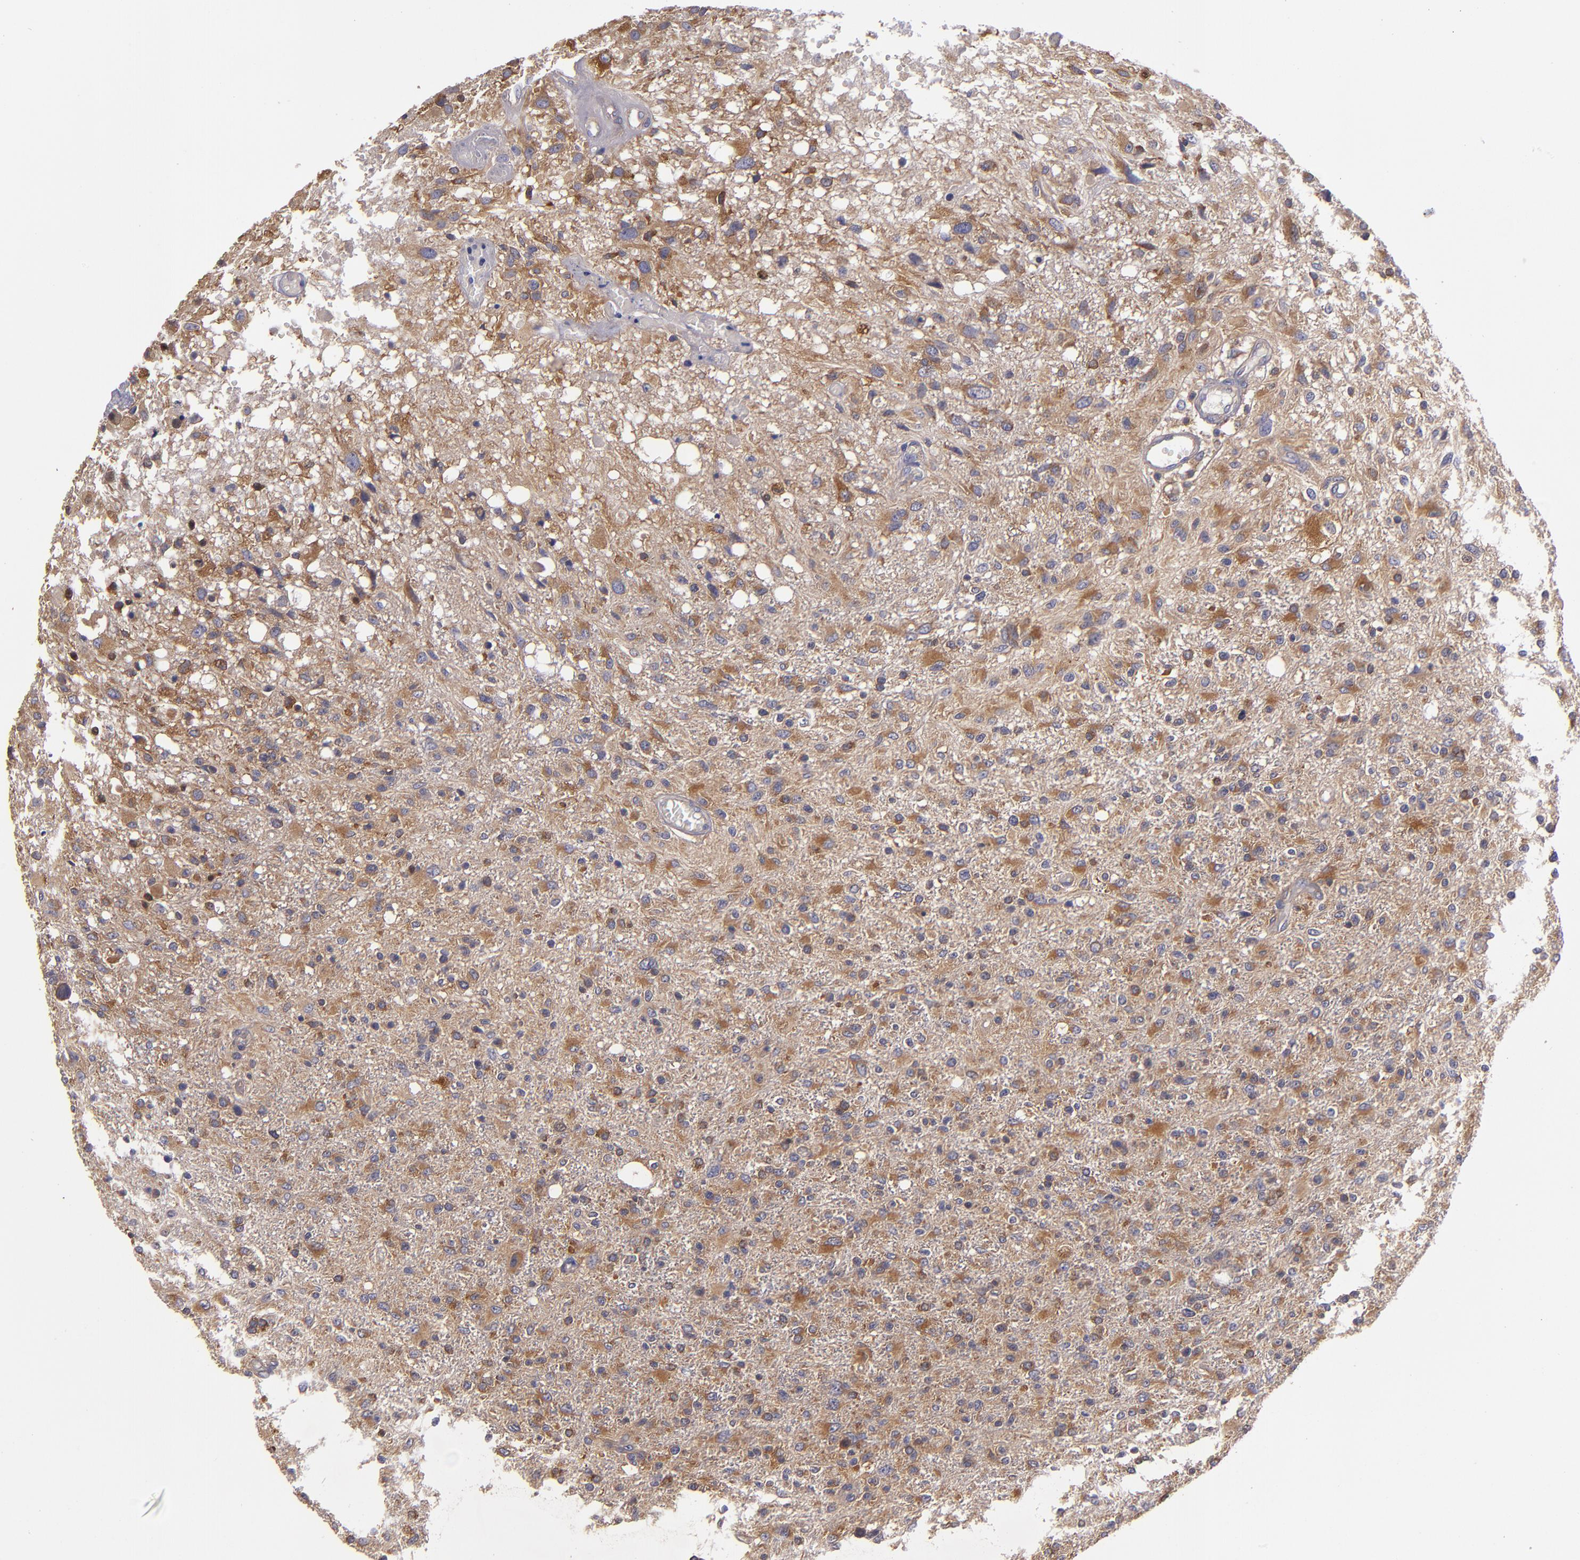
{"staining": {"intensity": "weak", "quantity": ">75%", "location": "cytoplasmic/membranous"}, "tissue": "glioma", "cell_type": "Tumor cells", "image_type": "cancer", "snomed": [{"axis": "morphology", "description": "Glioma, malignant, High grade"}, {"axis": "topography", "description": "Cerebral cortex"}], "caption": "Immunohistochemical staining of glioma reveals low levels of weak cytoplasmic/membranous protein expression in about >75% of tumor cells. The protein is stained brown, and the nuclei are stained in blue (DAB (3,3'-diaminobenzidine) IHC with brightfield microscopy, high magnification).", "gene": "CARS1", "patient": {"sex": "male", "age": 76}}